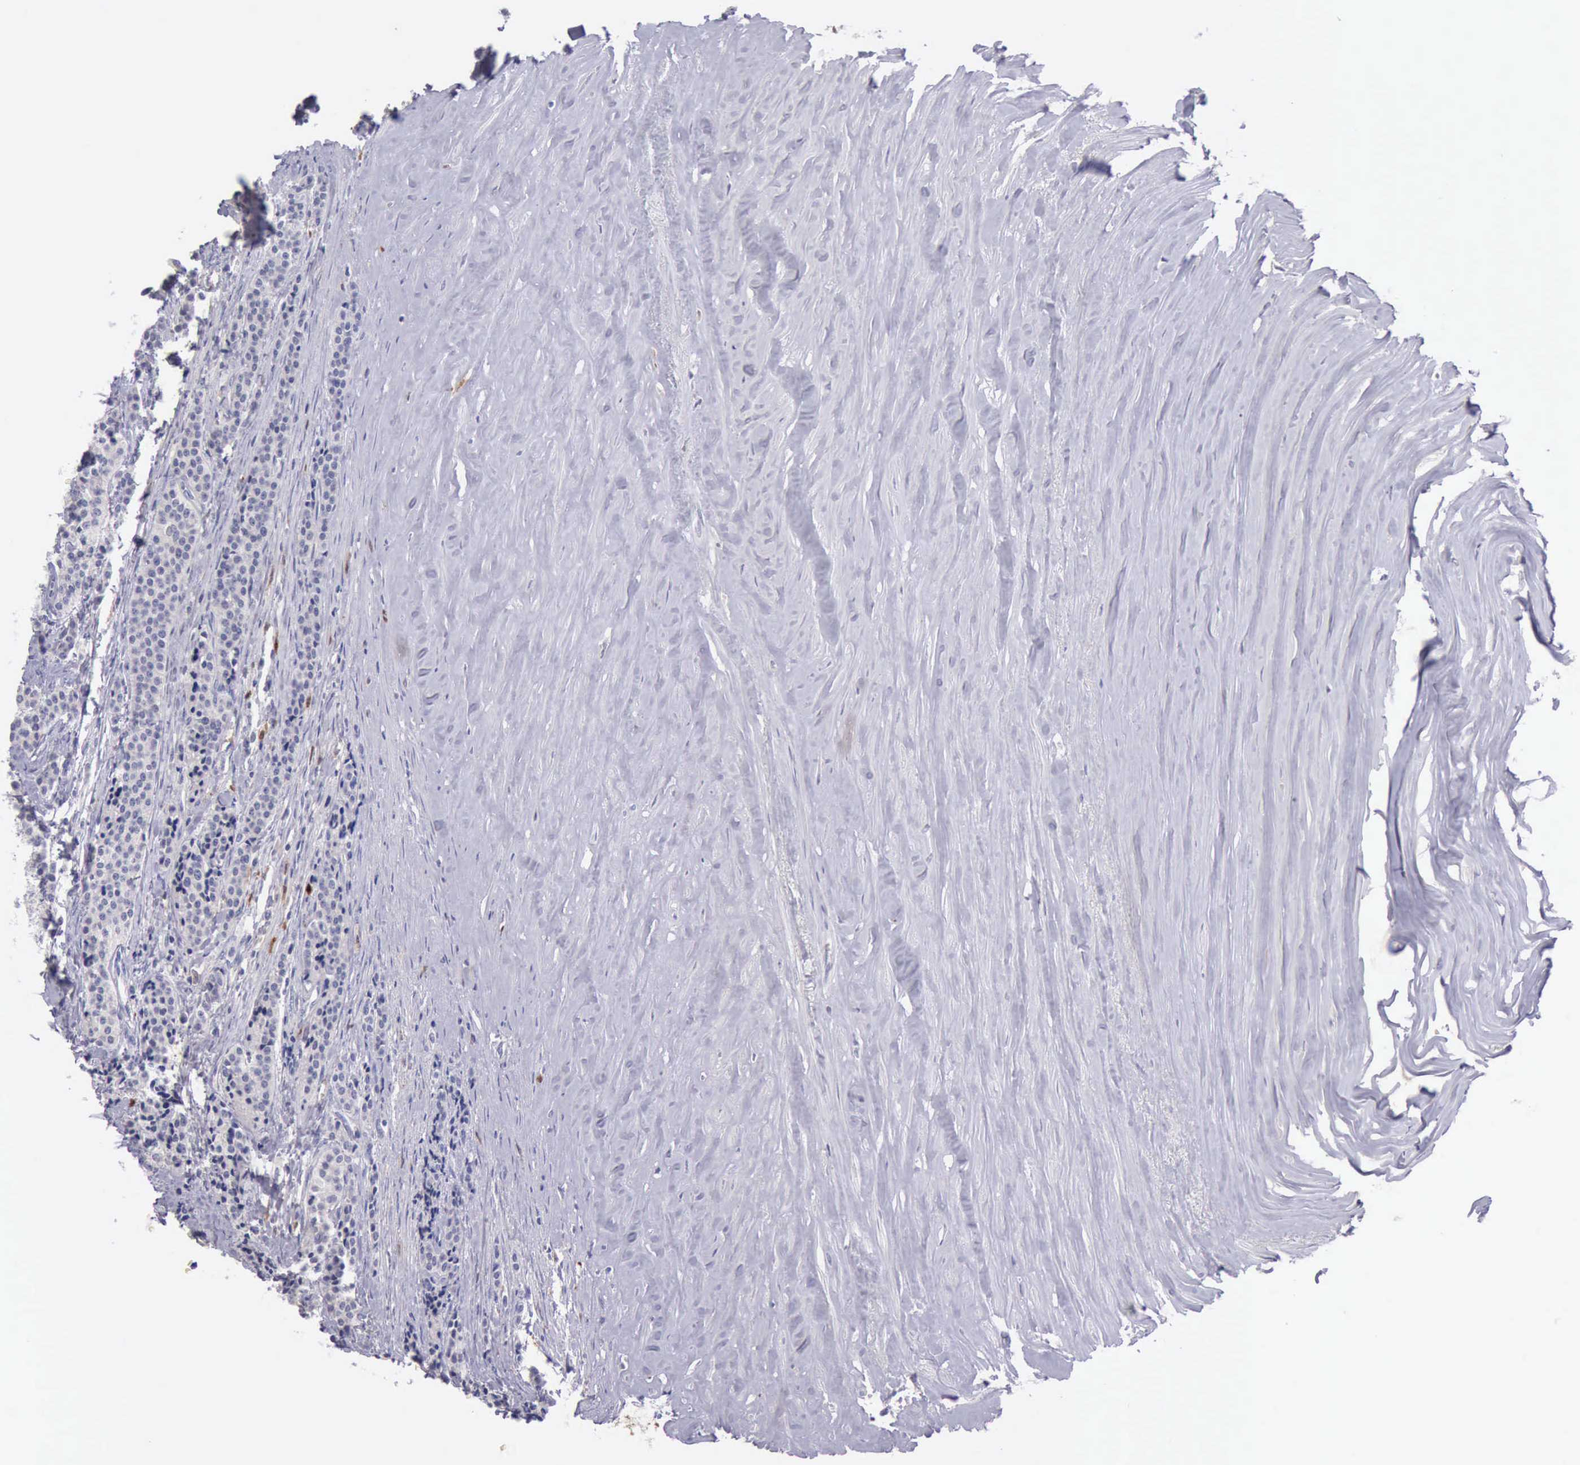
{"staining": {"intensity": "negative", "quantity": "none", "location": "none"}, "tissue": "carcinoid", "cell_type": "Tumor cells", "image_type": "cancer", "snomed": [{"axis": "morphology", "description": "Carcinoid, malignant, NOS"}, {"axis": "topography", "description": "Small intestine"}], "caption": "A high-resolution micrograph shows immunohistochemistry (IHC) staining of malignant carcinoid, which displays no significant positivity in tumor cells.", "gene": "CSTA", "patient": {"sex": "male", "age": 63}}